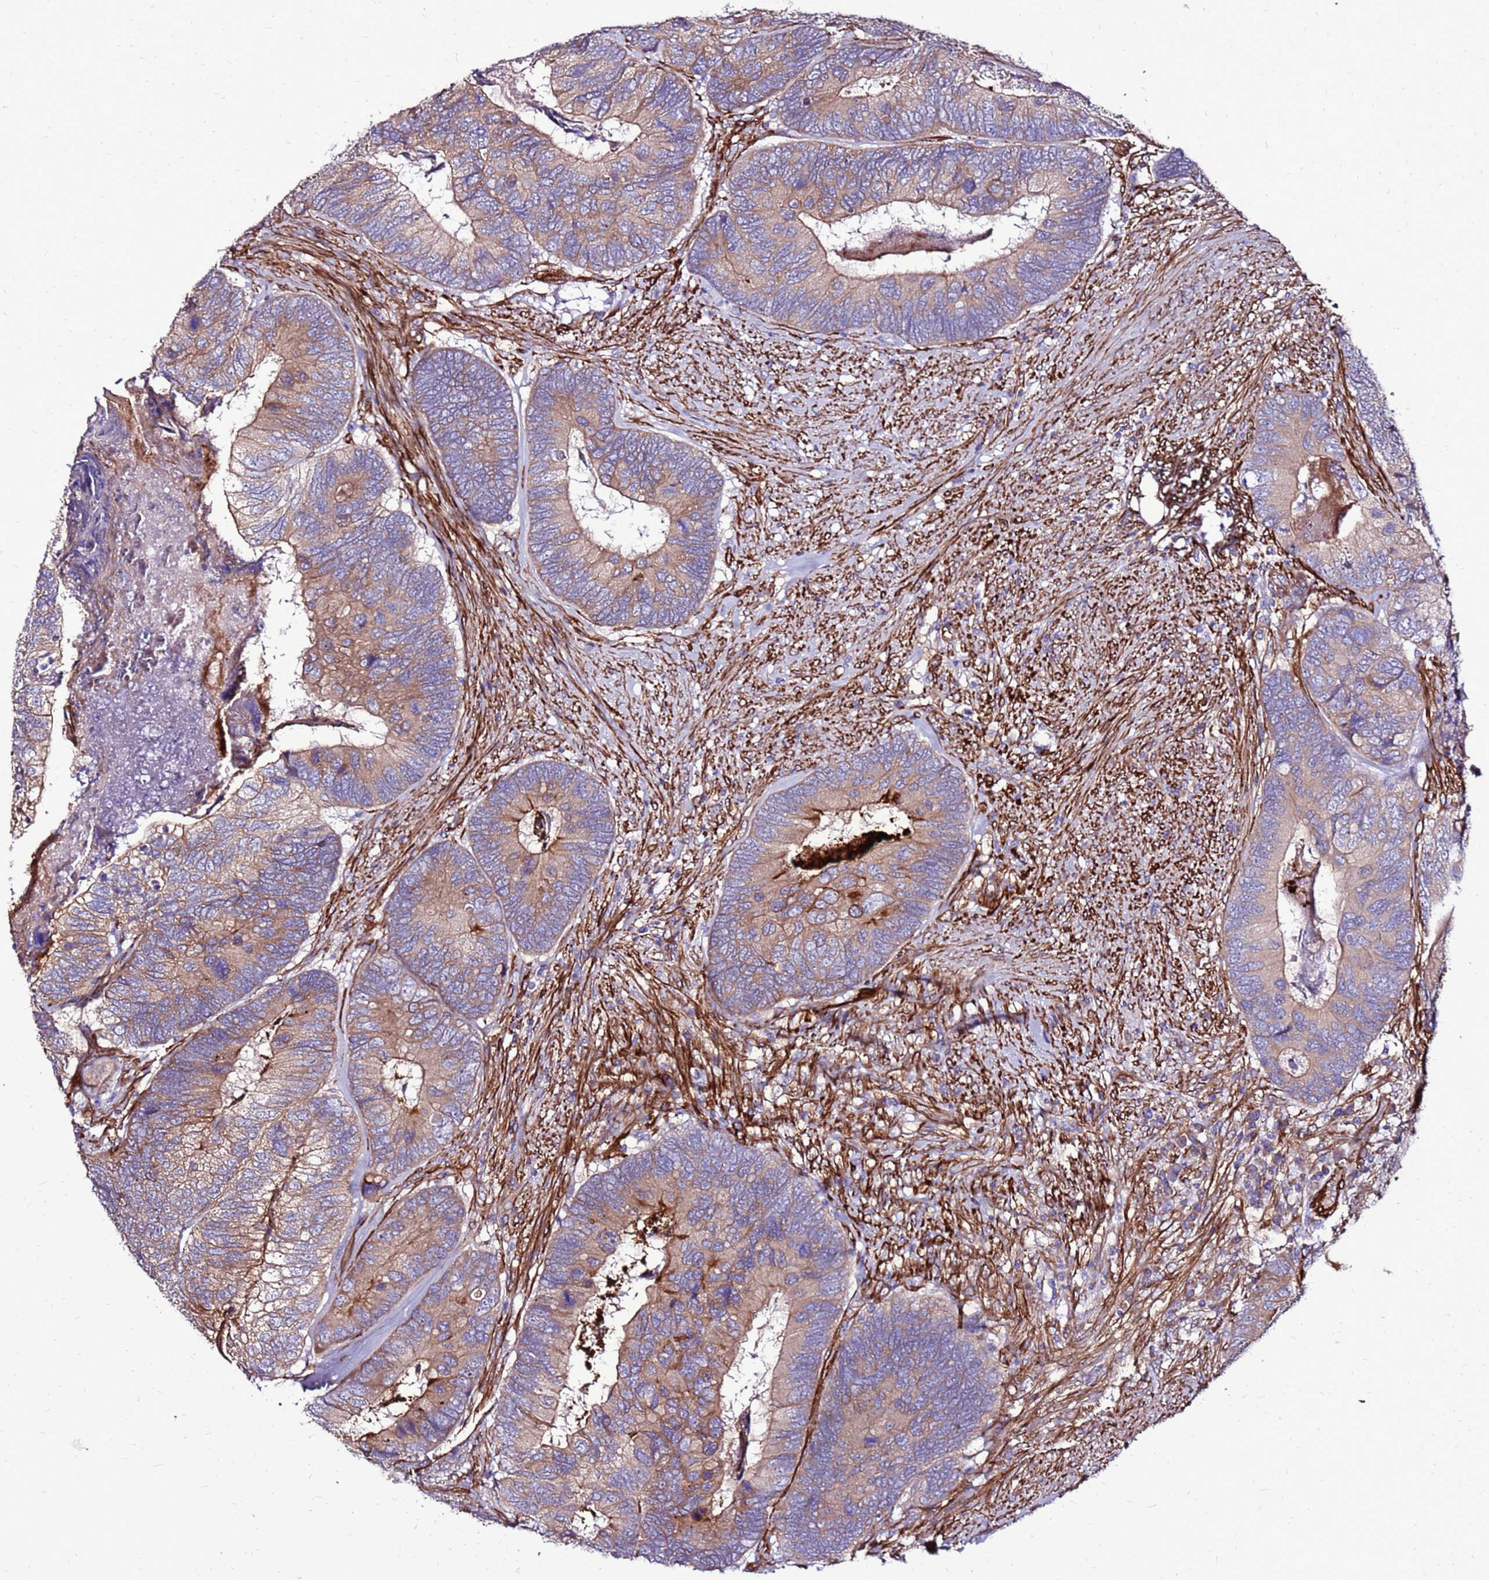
{"staining": {"intensity": "moderate", "quantity": ">75%", "location": "cytoplasmic/membranous"}, "tissue": "colorectal cancer", "cell_type": "Tumor cells", "image_type": "cancer", "snomed": [{"axis": "morphology", "description": "Adenocarcinoma, NOS"}, {"axis": "topography", "description": "Colon"}], "caption": "An immunohistochemistry (IHC) photomicrograph of tumor tissue is shown. Protein staining in brown labels moderate cytoplasmic/membranous positivity in colorectal cancer (adenocarcinoma) within tumor cells.", "gene": "EI24", "patient": {"sex": "female", "age": 67}}